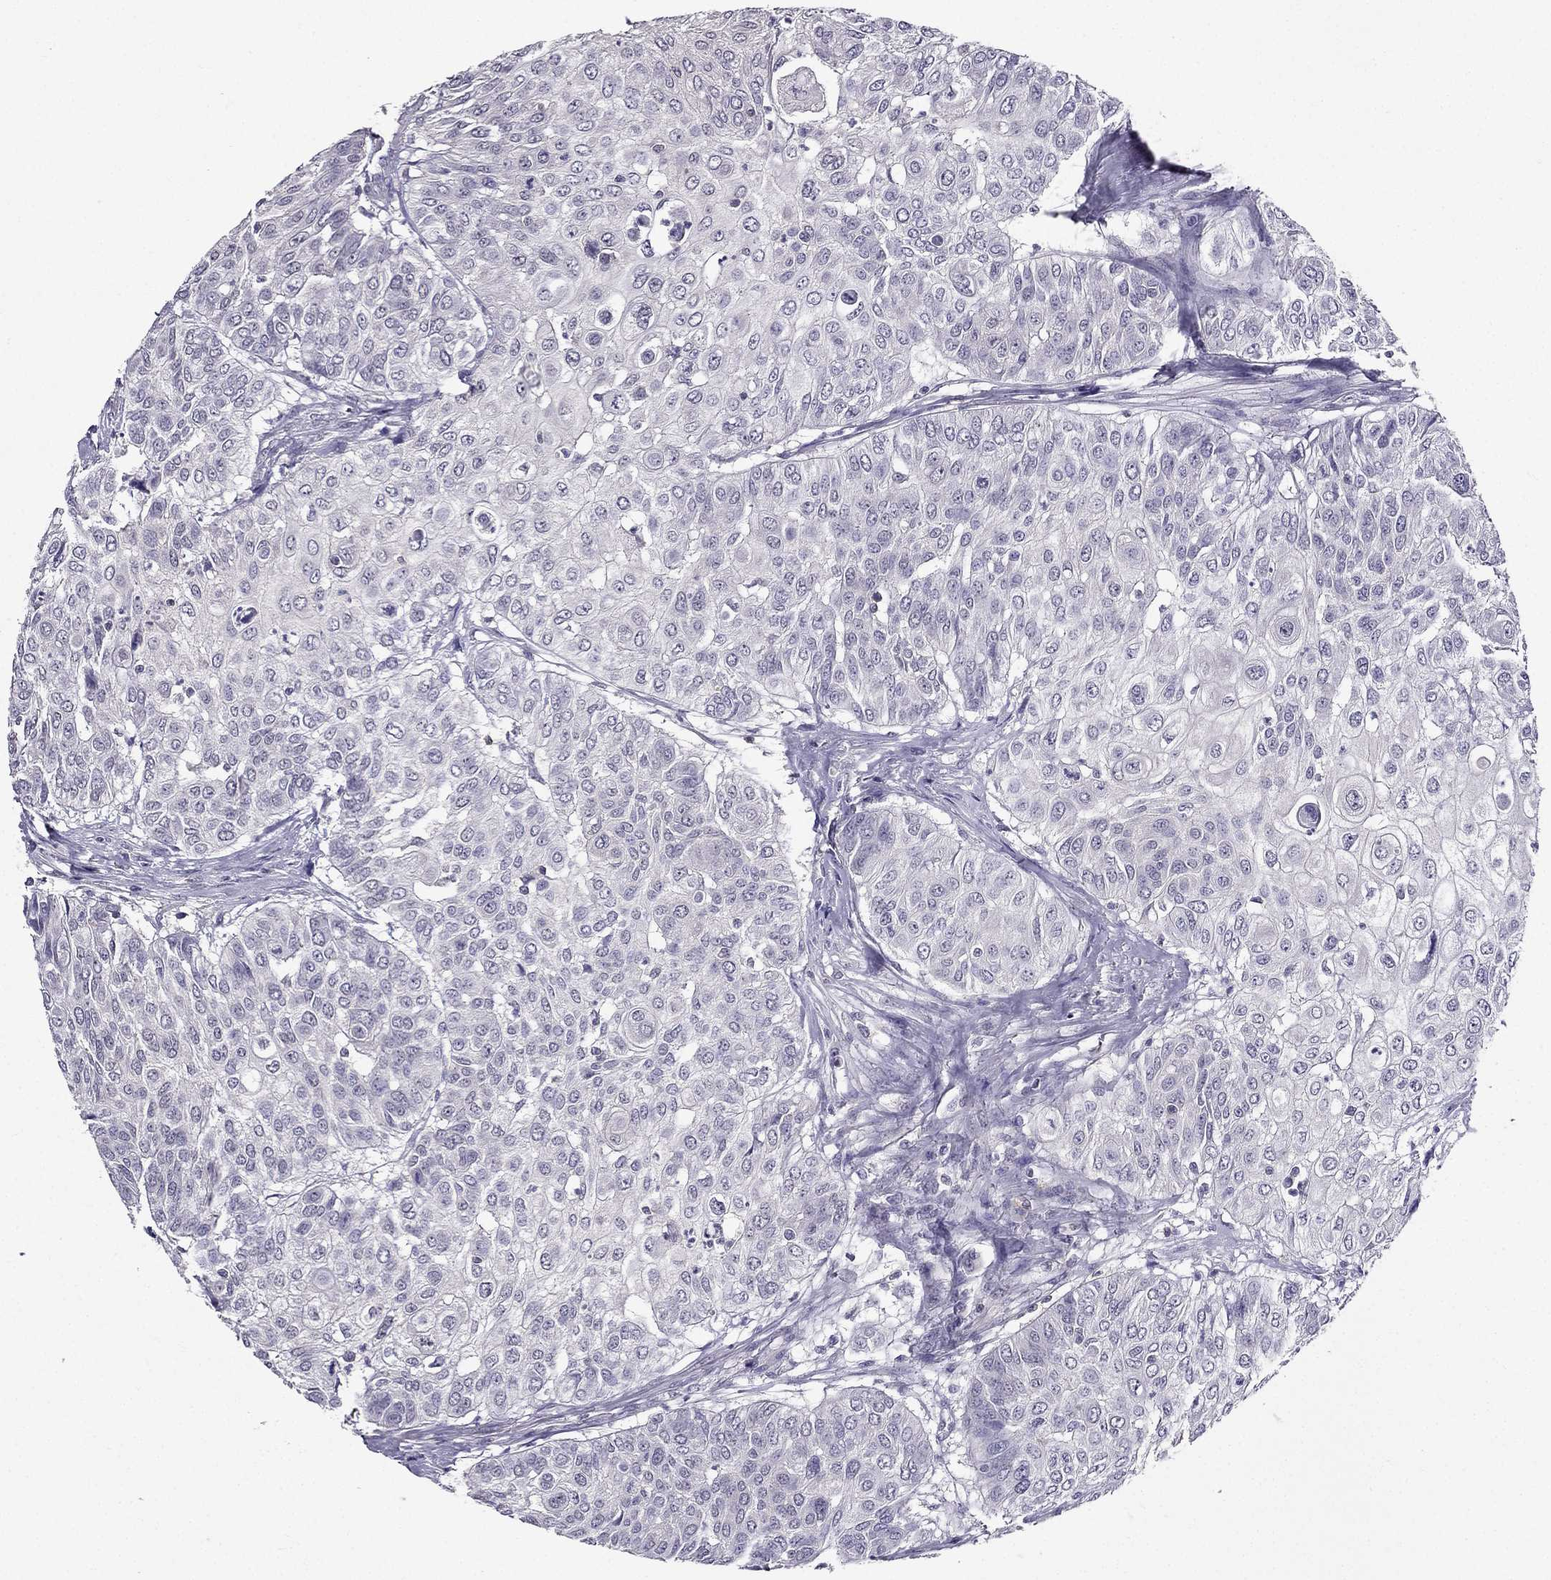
{"staining": {"intensity": "negative", "quantity": "none", "location": "none"}, "tissue": "urothelial cancer", "cell_type": "Tumor cells", "image_type": "cancer", "snomed": [{"axis": "morphology", "description": "Urothelial carcinoma, High grade"}, {"axis": "topography", "description": "Urinary bladder"}], "caption": "This micrograph is of urothelial cancer stained with IHC to label a protein in brown with the nuclei are counter-stained blue. There is no staining in tumor cells.", "gene": "AAK1", "patient": {"sex": "female", "age": 79}}